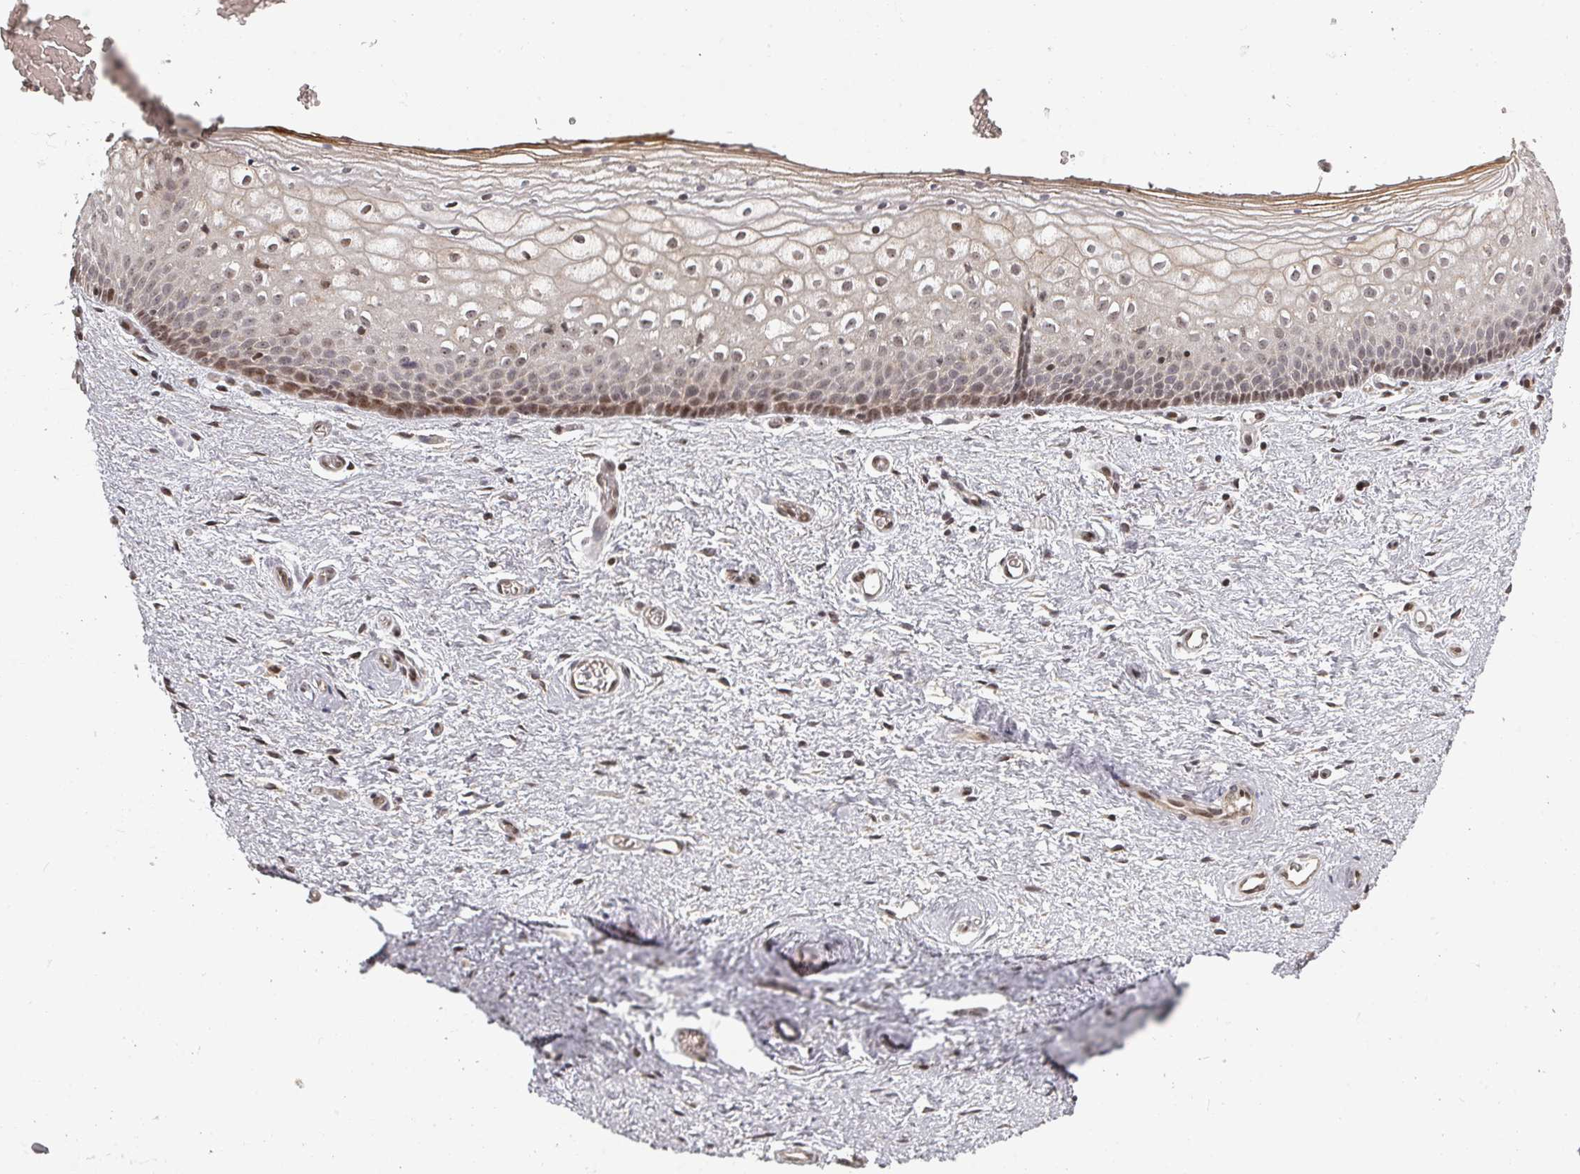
{"staining": {"intensity": "moderate", "quantity": "25%-75%", "location": "cytoplasmic/membranous,nuclear"}, "tissue": "vagina", "cell_type": "Squamous epithelial cells", "image_type": "normal", "snomed": [{"axis": "morphology", "description": "Normal tissue, NOS"}, {"axis": "topography", "description": "Vagina"}], "caption": "Squamous epithelial cells exhibit moderate cytoplasmic/membranous,nuclear positivity in approximately 25%-75% of cells in normal vagina.", "gene": "KIF1C", "patient": {"sex": "female", "age": 60}}